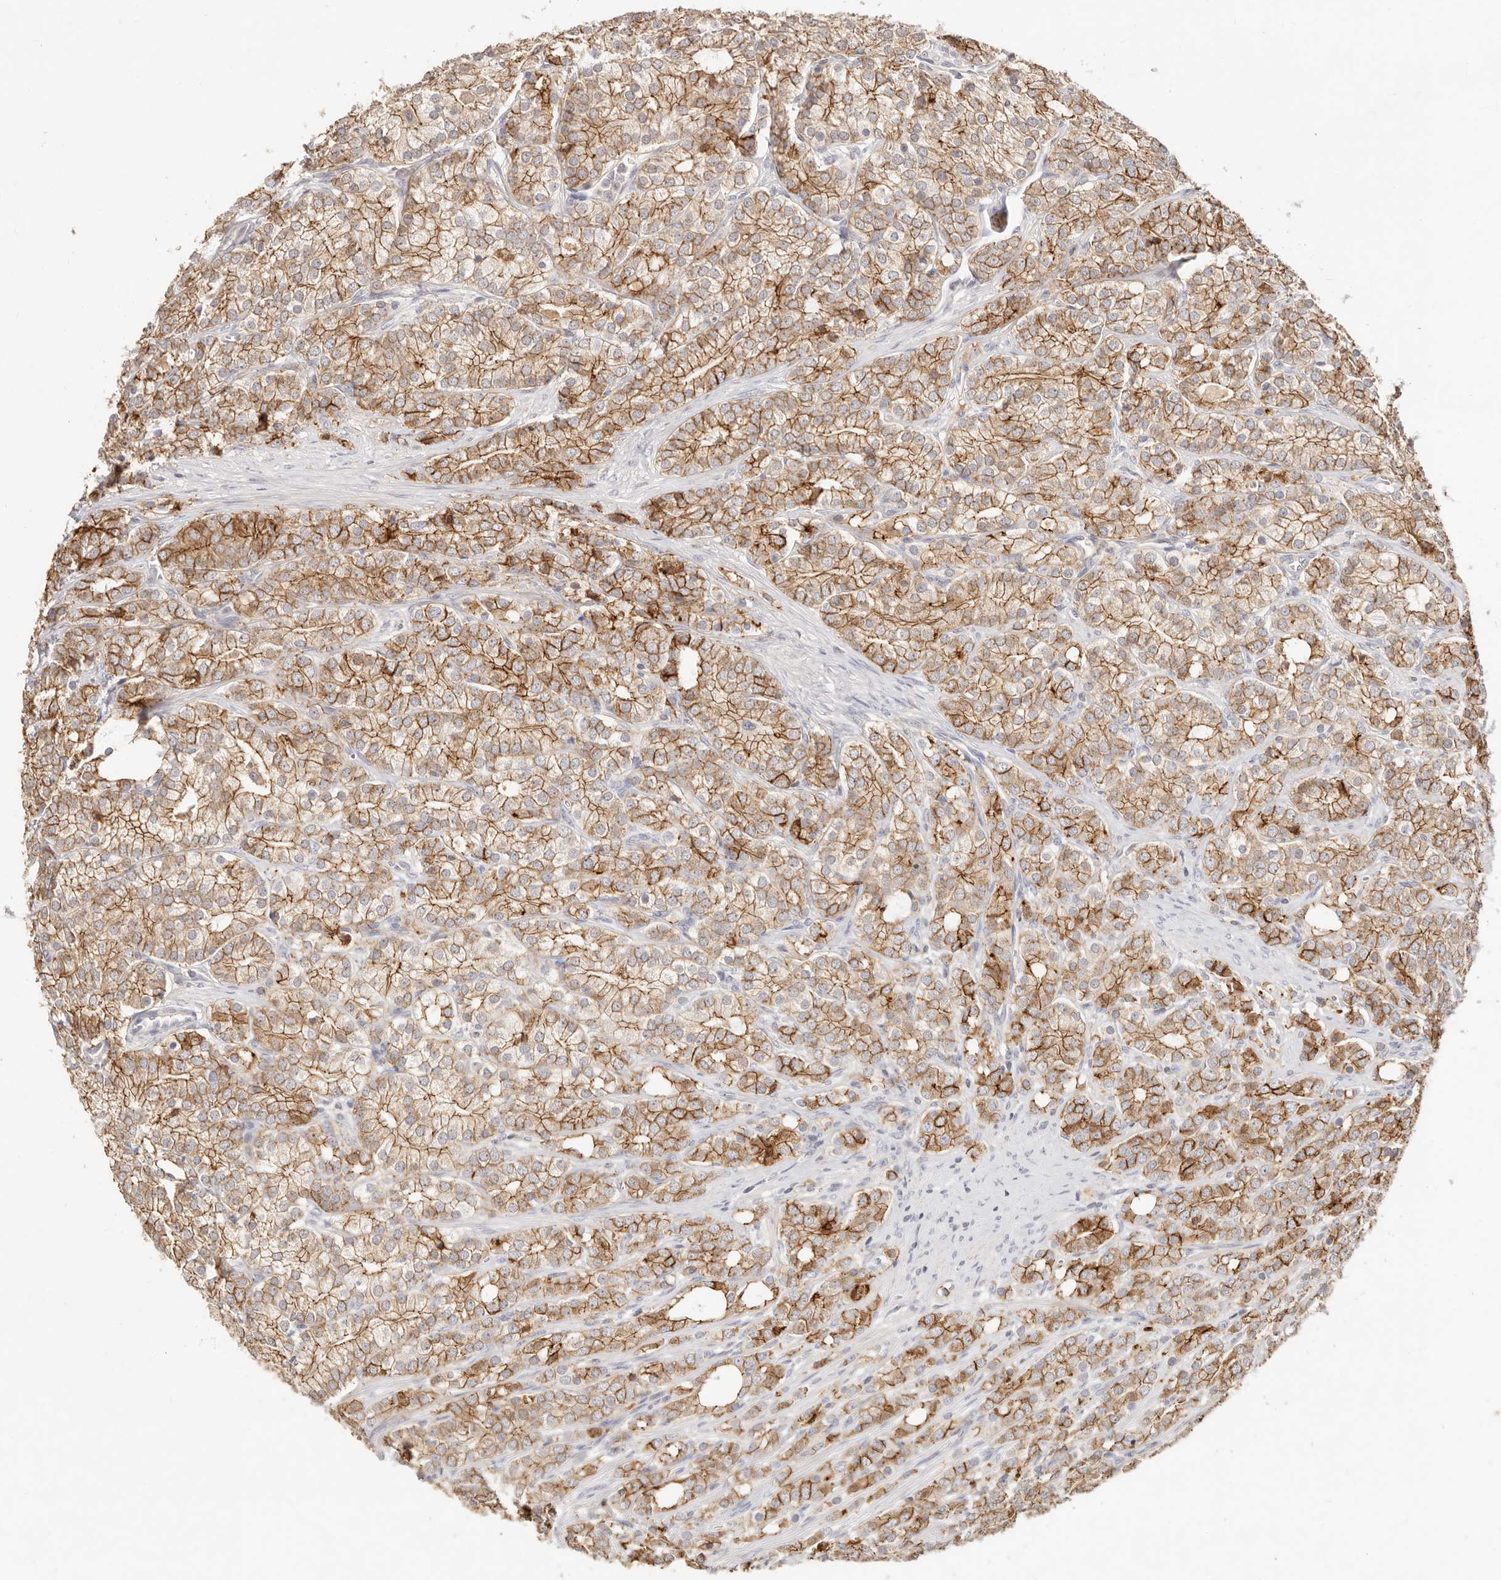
{"staining": {"intensity": "moderate", "quantity": ">75%", "location": "cytoplasmic/membranous"}, "tissue": "prostate cancer", "cell_type": "Tumor cells", "image_type": "cancer", "snomed": [{"axis": "morphology", "description": "Adenocarcinoma, High grade"}, {"axis": "topography", "description": "Prostate"}], "caption": "Immunohistochemical staining of prostate adenocarcinoma (high-grade) demonstrates moderate cytoplasmic/membranous protein staining in about >75% of tumor cells.", "gene": "CXADR", "patient": {"sex": "male", "age": 57}}